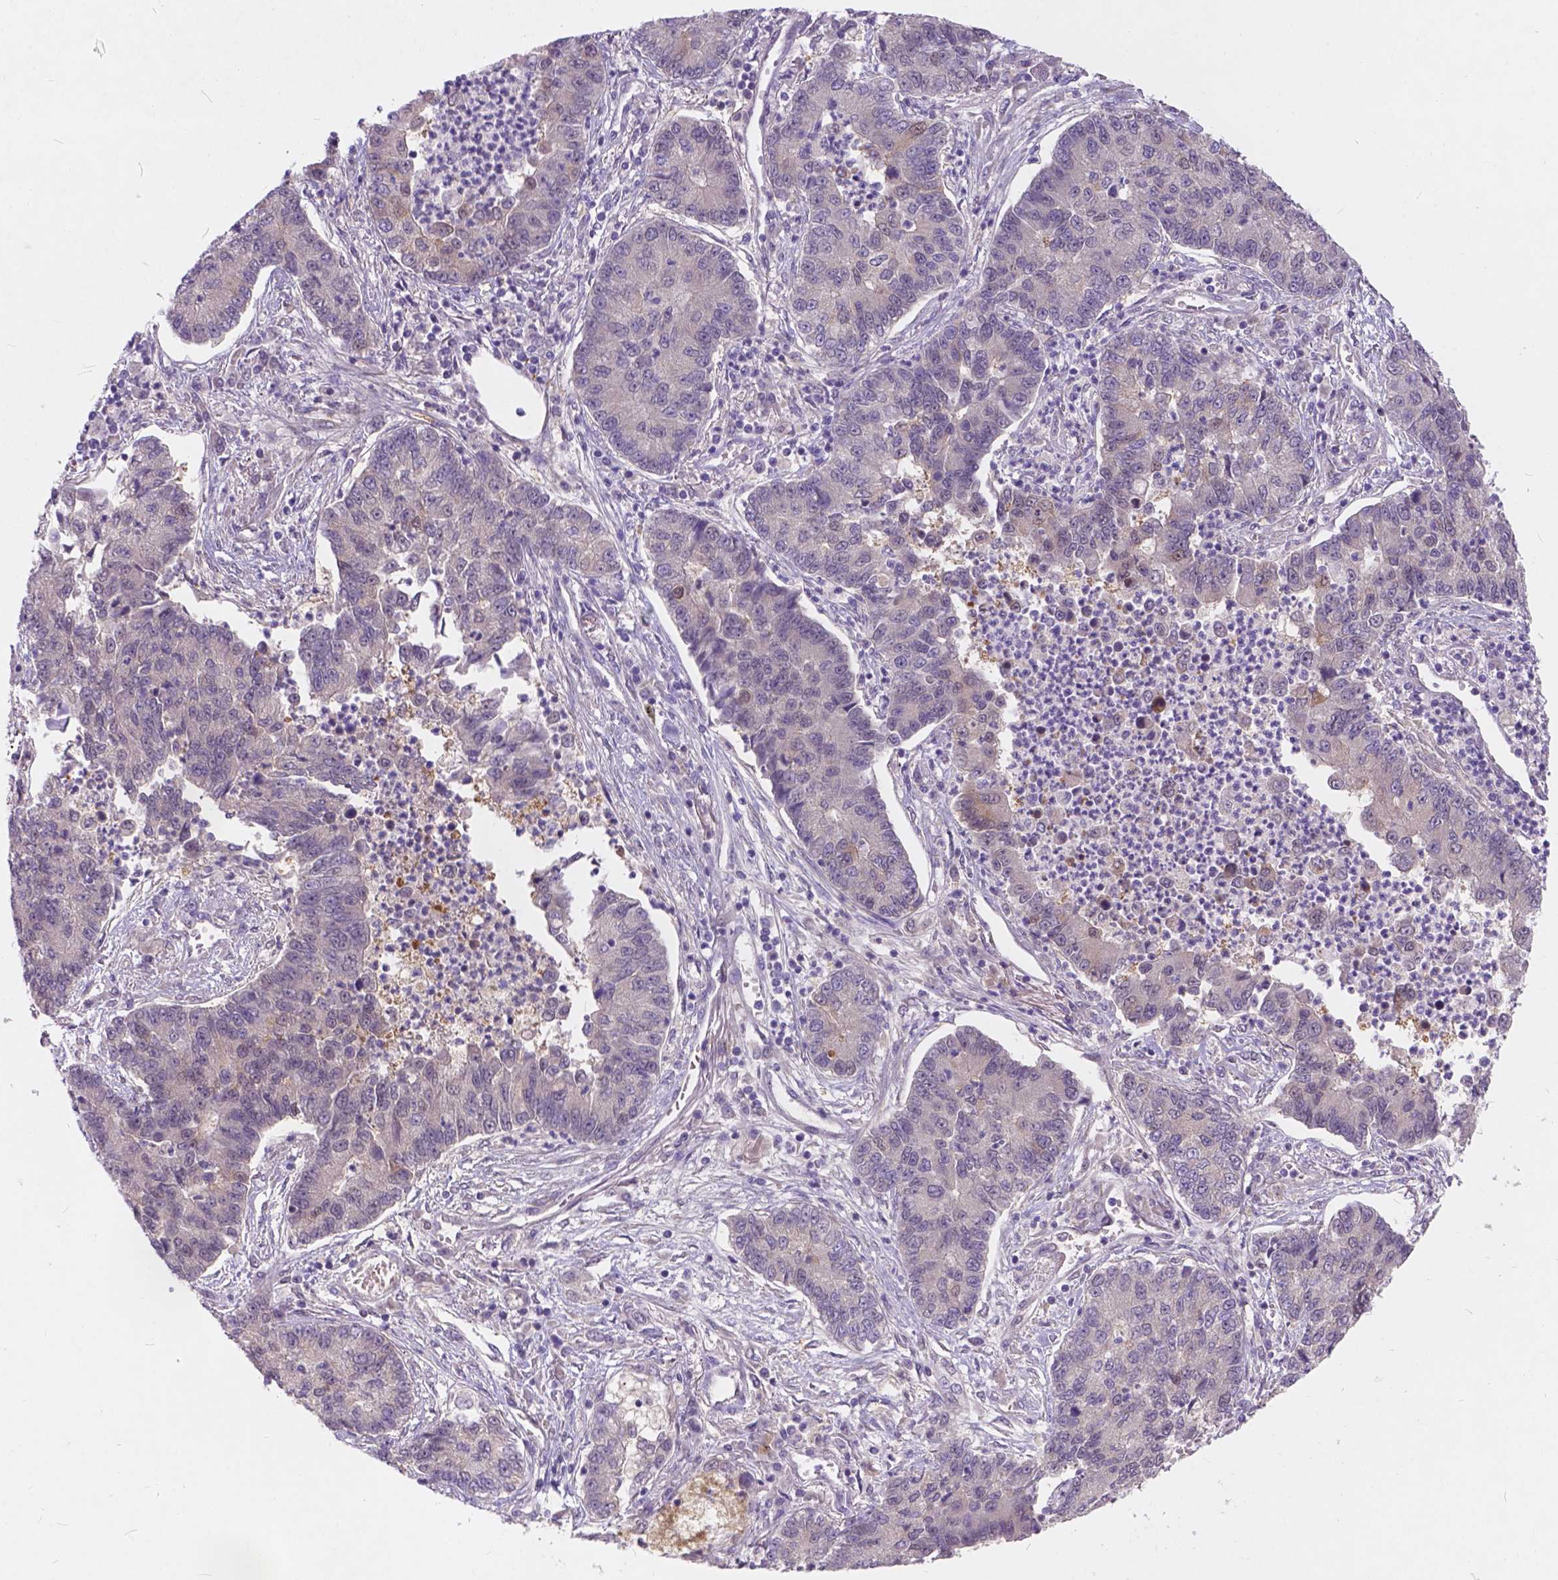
{"staining": {"intensity": "weak", "quantity": "<25%", "location": "cytoplasmic/membranous"}, "tissue": "lung cancer", "cell_type": "Tumor cells", "image_type": "cancer", "snomed": [{"axis": "morphology", "description": "Adenocarcinoma, NOS"}, {"axis": "topography", "description": "Lung"}], "caption": "Adenocarcinoma (lung) was stained to show a protein in brown. There is no significant staining in tumor cells.", "gene": "PEX11G", "patient": {"sex": "female", "age": 57}}